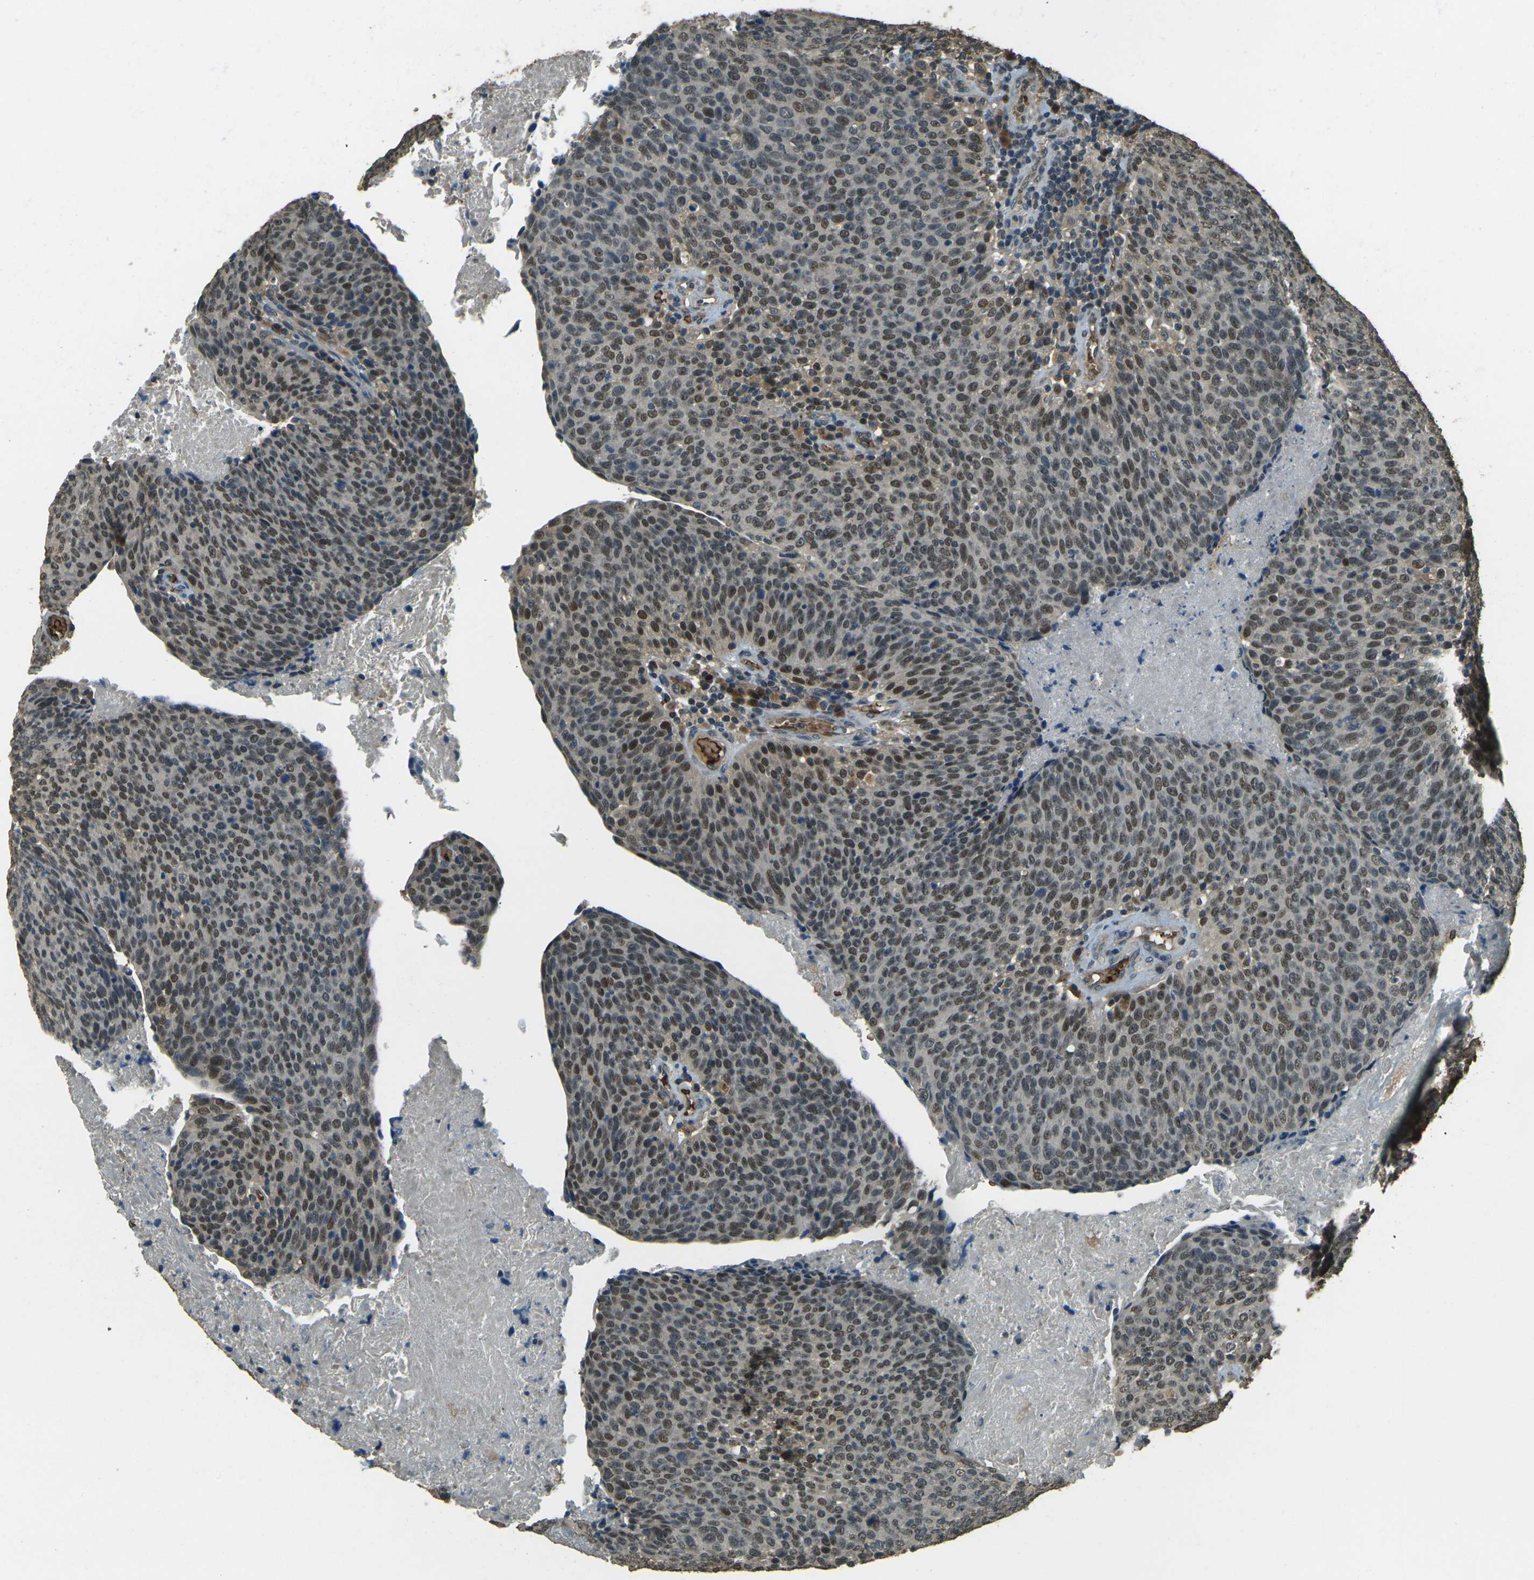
{"staining": {"intensity": "moderate", "quantity": ">75%", "location": "cytoplasmic/membranous,nuclear"}, "tissue": "head and neck cancer", "cell_type": "Tumor cells", "image_type": "cancer", "snomed": [{"axis": "morphology", "description": "Squamous cell carcinoma, NOS"}, {"axis": "morphology", "description": "Squamous cell carcinoma, metastatic, NOS"}, {"axis": "topography", "description": "Lymph node"}, {"axis": "topography", "description": "Head-Neck"}], "caption": "Immunohistochemical staining of human head and neck squamous cell carcinoma exhibits moderate cytoplasmic/membranous and nuclear protein positivity in approximately >75% of tumor cells.", "gene": "TOR1A", "patient": {"sex": "male", "age": 62}}